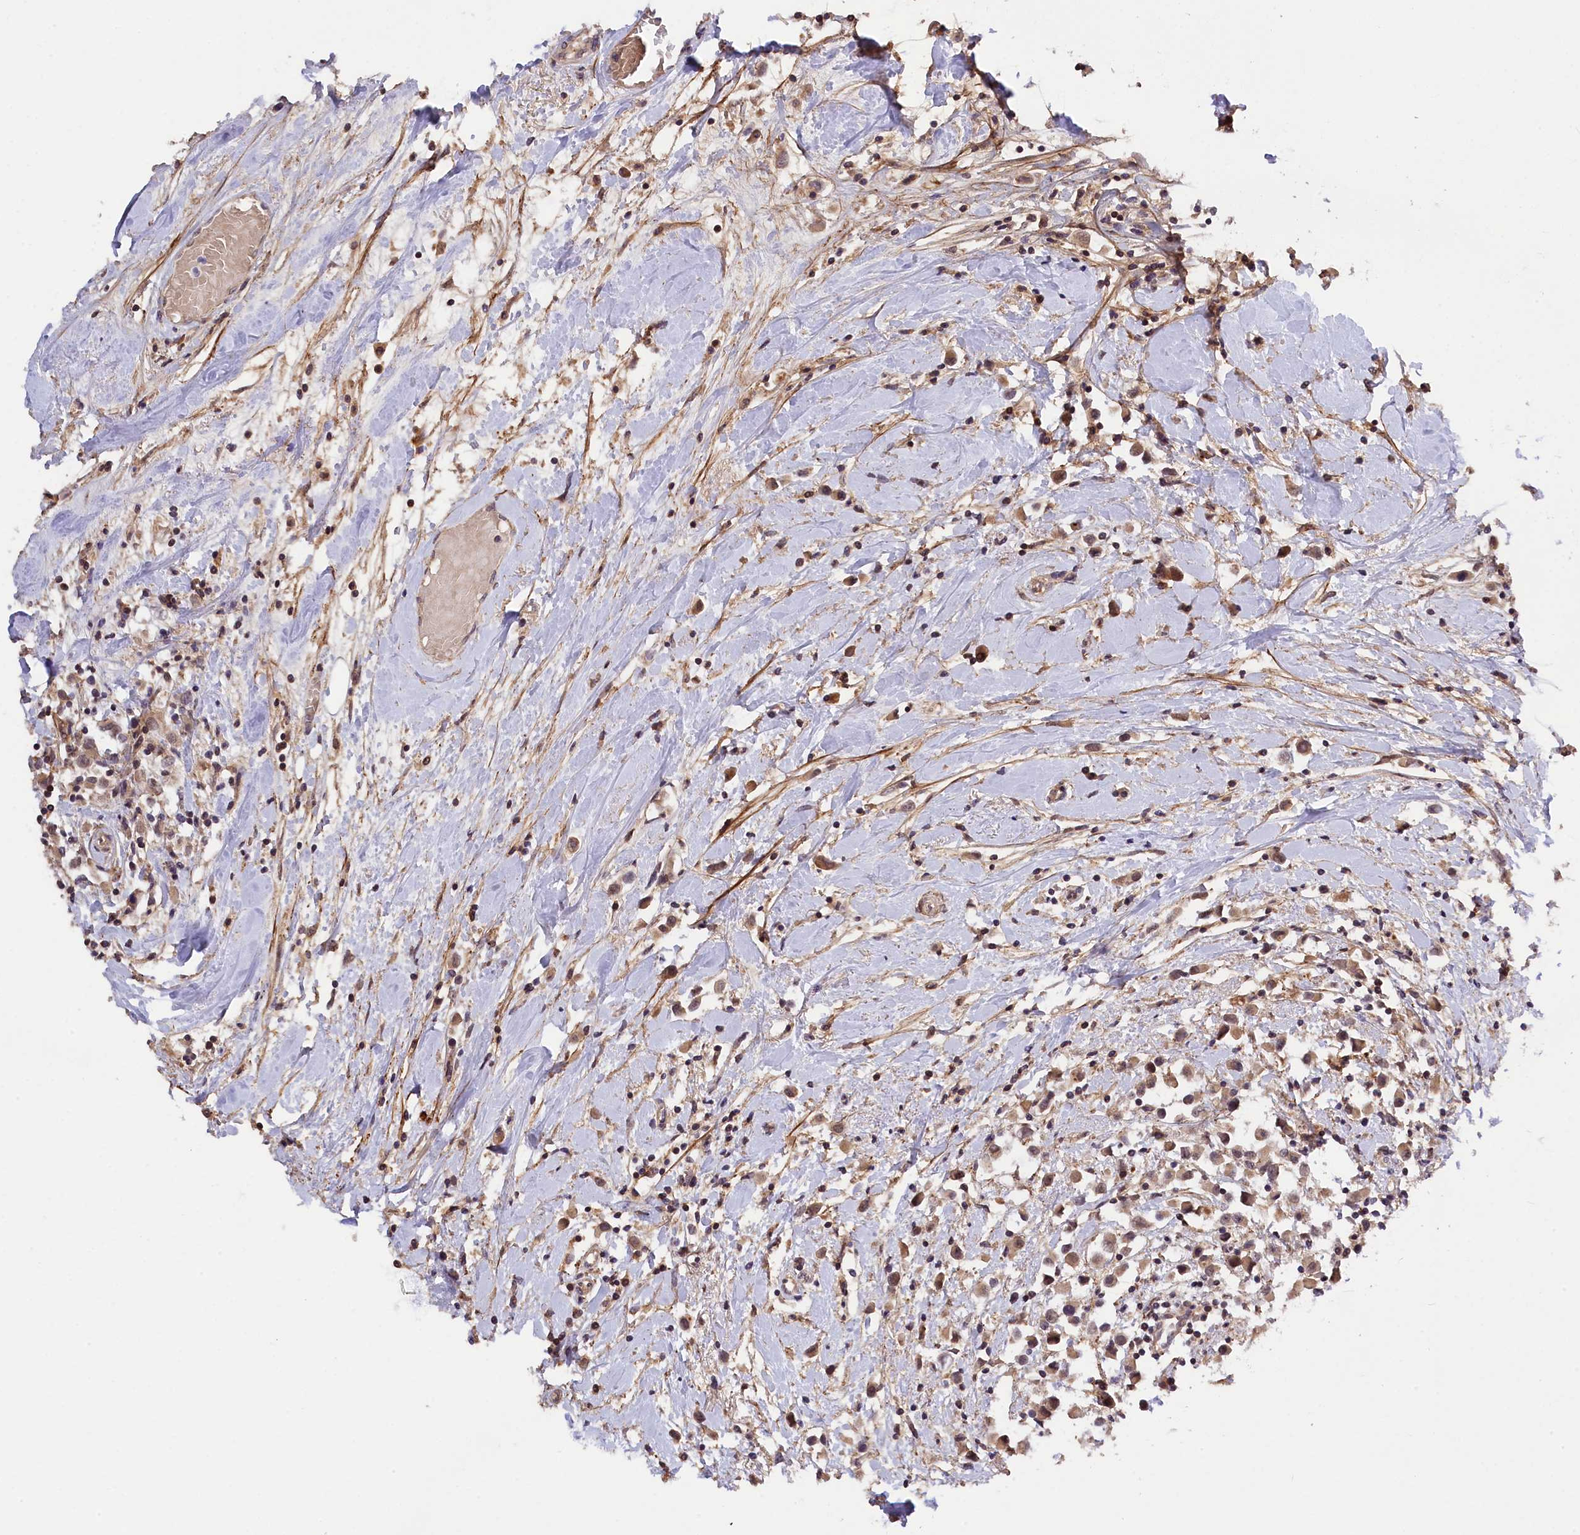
{"staining": {"intensity": "moderate", "quantity": ">75%", "location": "cytoplasmic/membranous"}, "tissue": "breast cancer", "cell_type": "Tumor cells", "image_type": "cancer", "snomed": [{"axis": "morphology", "description": "Duct carcinoma"}, {"axis": "topography", "description": "Breast"}], "caption": "Human breast infiltrating ductal carcinoma stained for a protein (brown) shows moderate cytoplasmic/membranous positive positivity in approximately >75% of tumor cells.", "gene": "ZNF480", "patient": {"sex": "female", "age": 61}}